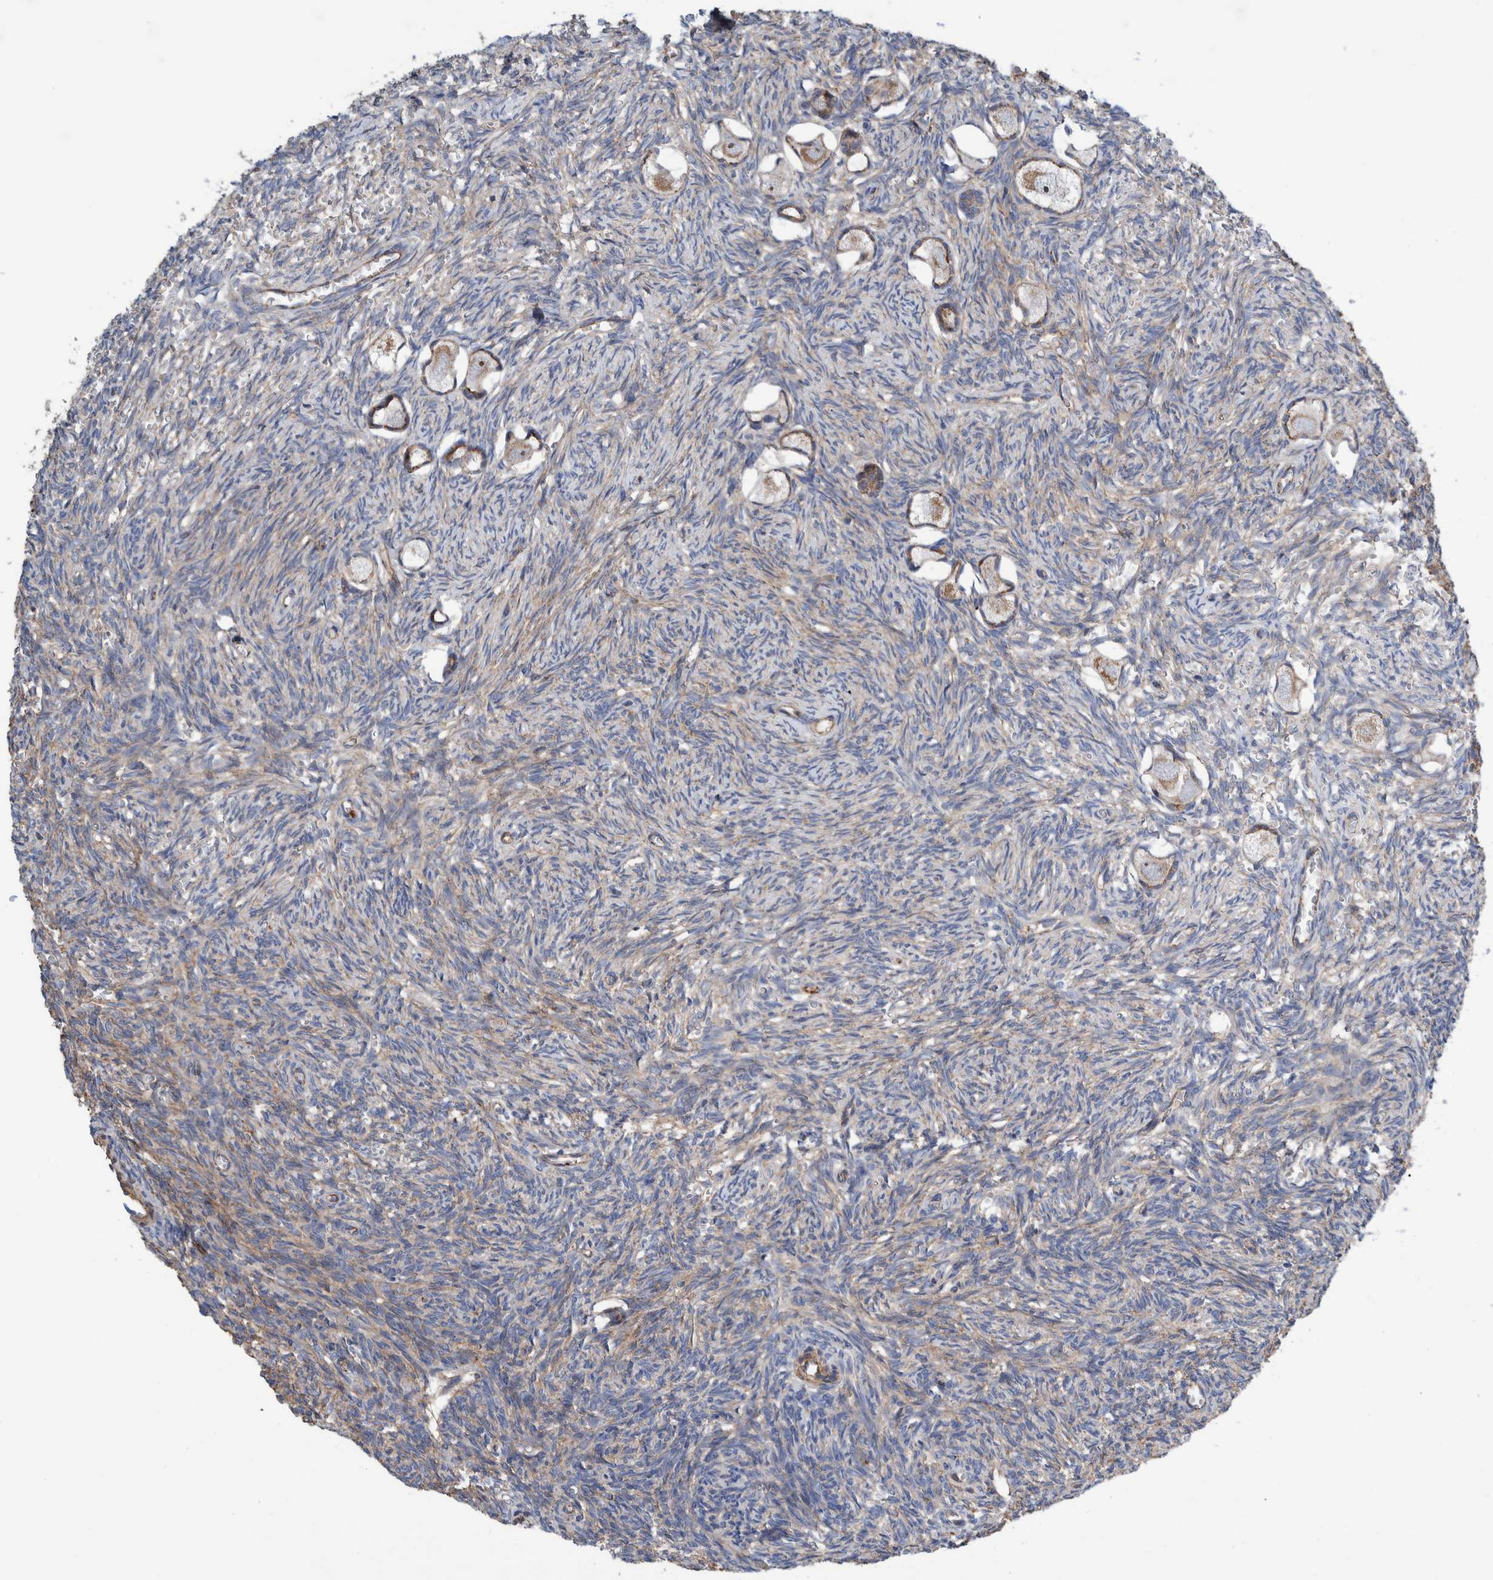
{"staining": {"intensity": "weak", "quantity": ">75%", "location": "cytoplasmic/membranous"}, "tissue": "ovary", "cell_type": "Follicle cells", "image_type": "normal", "snomed": [{"axis": "morphology", "description": "Normal tissue, NOS"}, {"axis": "topography", "description": "Ovary"}], "caption": "Immunohistochemistry (IHC) image of unremarkable ovary: ovary stained using immunohistochemistry (IHC) exhibits low levels of weak protein expression localized specifically in the cytoplasmic/membranous of follicle cells, appearing as a cytoplasmic/membranous brown color.", "gene": "ENSG00000262660", "patient": {"sex": "female", "age": 27}}